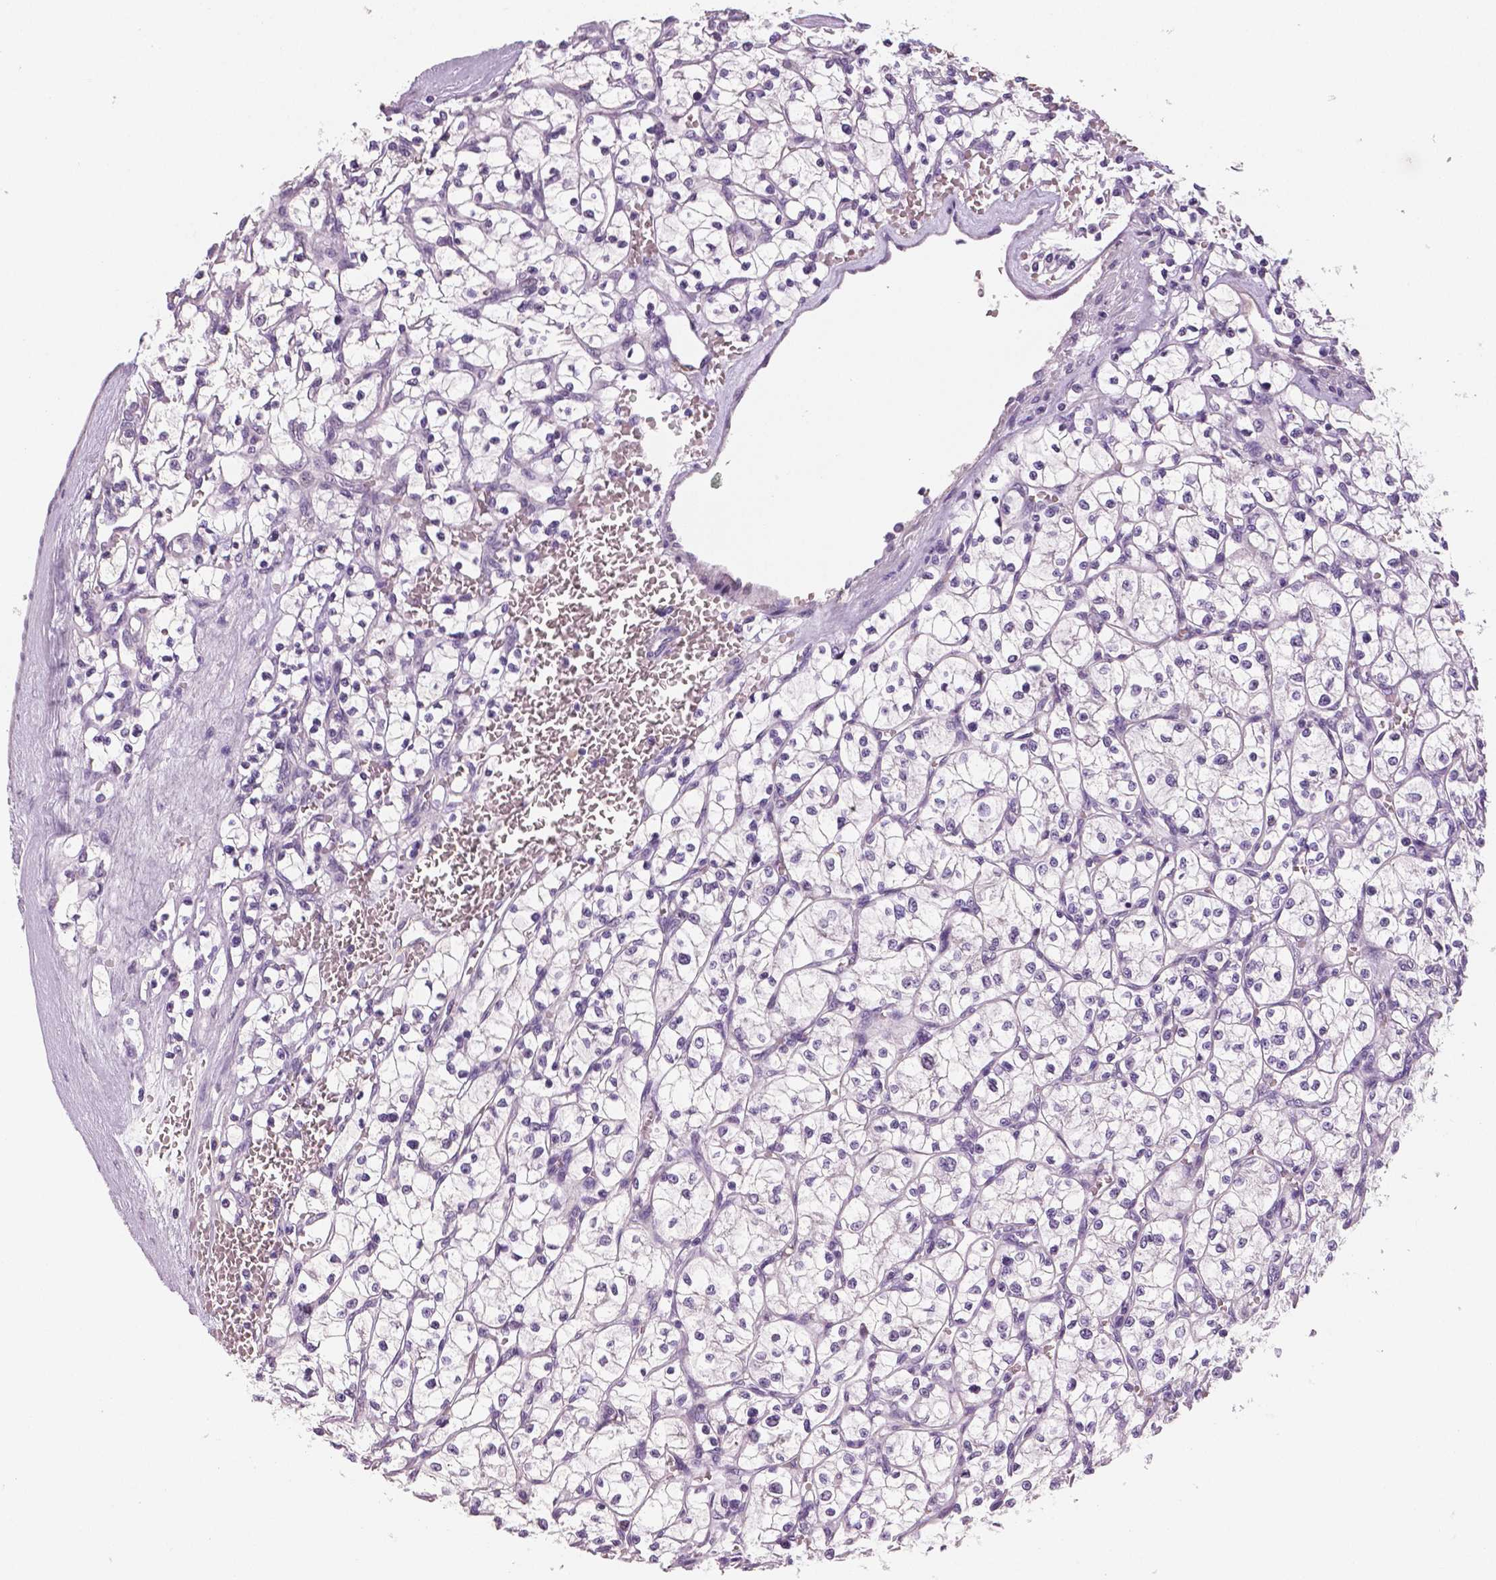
{"staining": {"intensity": "negative", "quantity": "none", "location": "none"}, "tissue": "renal cancer", "cell_type": "Tumor cells", "image_type": "cancer", "snomed": [{"axis": "morphology", "description": "Adenocarcinoma, NOS"}, {"axis": "topography", "description": "Kidney"}], "caption": "Renal cancer was stained to show a protein in brown. There is no significant staining in tumor cells. (Brightfield microscopy of DAB (3,3'-diaminobenzidine) immunohistochemistry at high magnification).", "gene": "TSPAN7", "patient": {"sex": "female", "age": 64}}